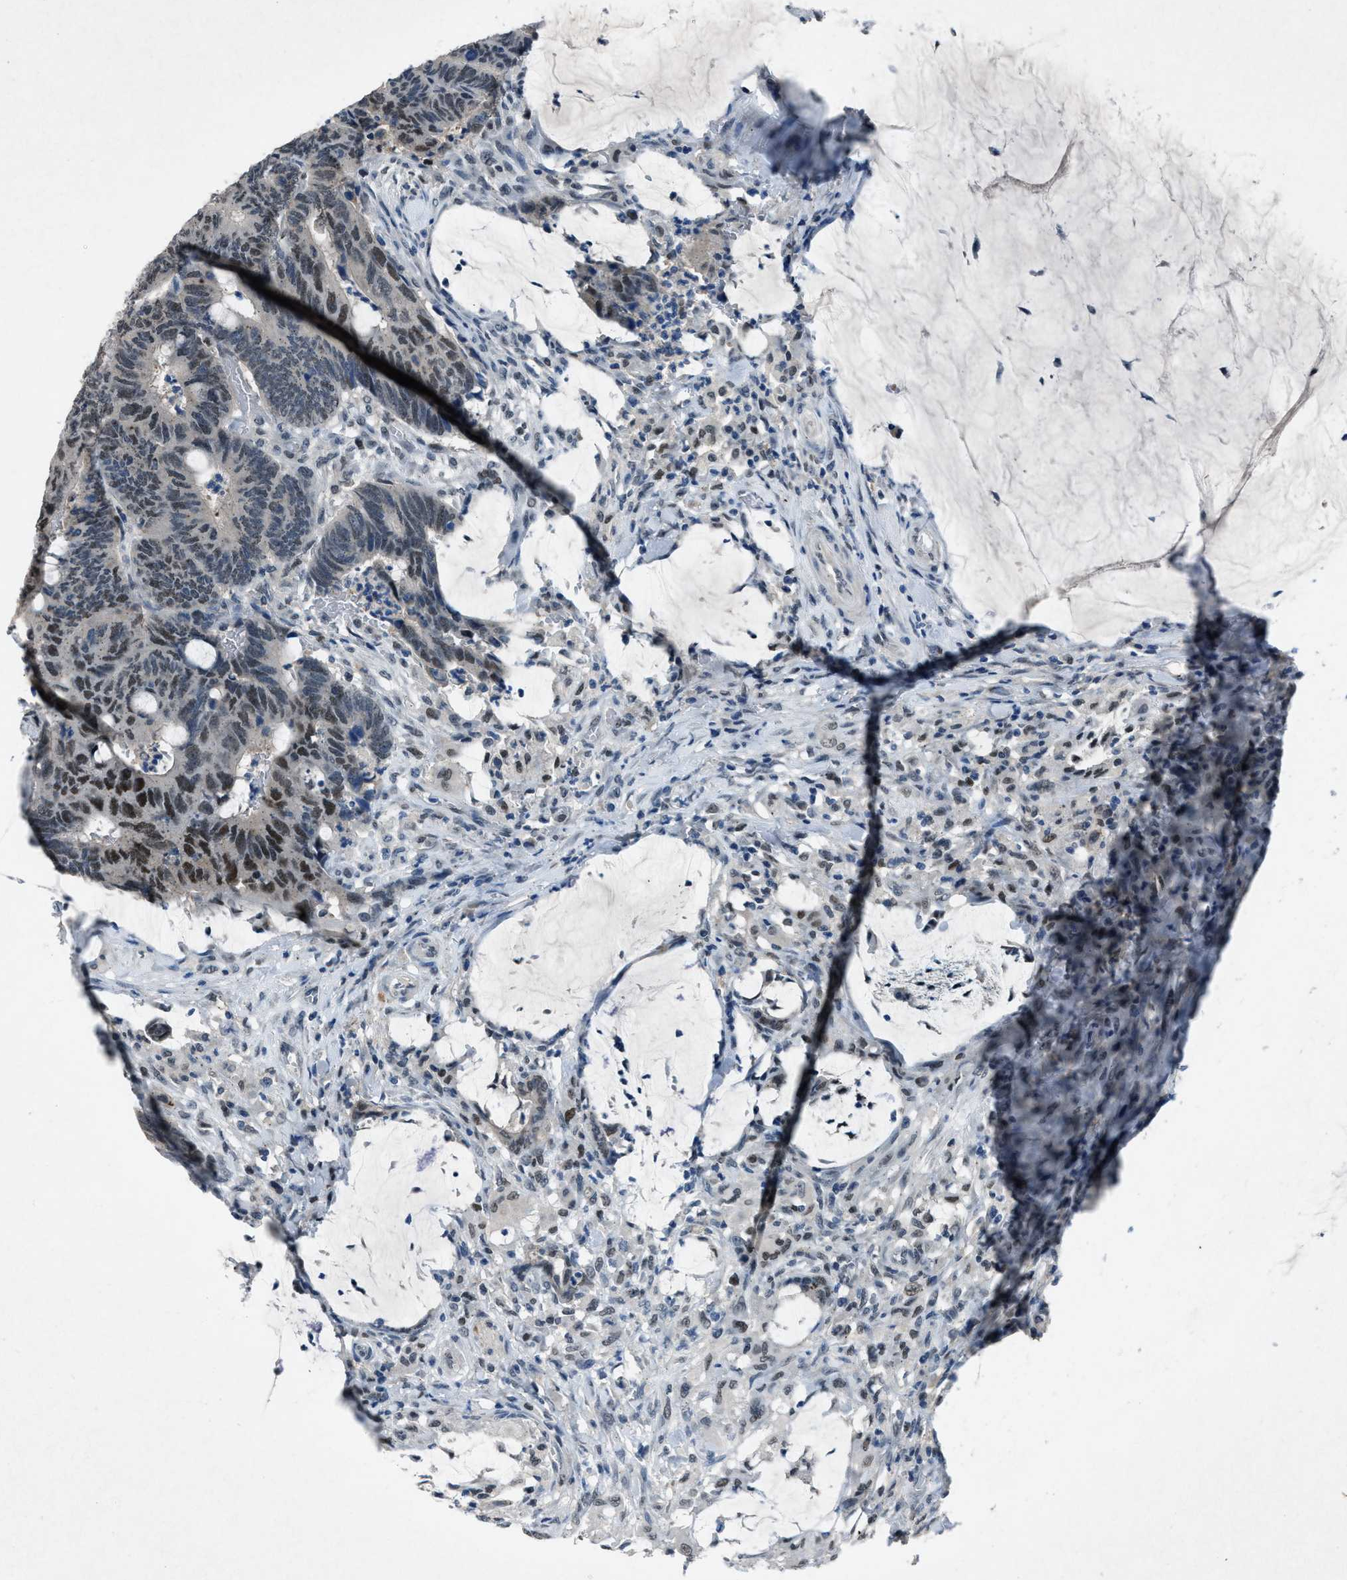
{"staining": {"intensity": "moderate", "quantity": "25%-75%", "location": "nuclear"}, "tissue": "colorectal cancer", "cell_type": "Tumor cells", "image_type": "cancer", "snomed": [{"axis": "morphology", "description": "Normal tissue, NOS"}, {"axis": "morphology", "description": "Adenocarcinoma, NOS"}, {"axis": "topography", "description": "Rectum"}, {"axis": "topography", "description": "Peripheral nerve tissue"}], "caption": "Immunohistochemical staining of colorectal cancer (adenocarcinoma) demonstrates medium levels of moderate nuclear positivity in approximately 25%-75% of tumor cells.", "gene": "DUSP19", "patient": {"sex": "male", "age": 92}}